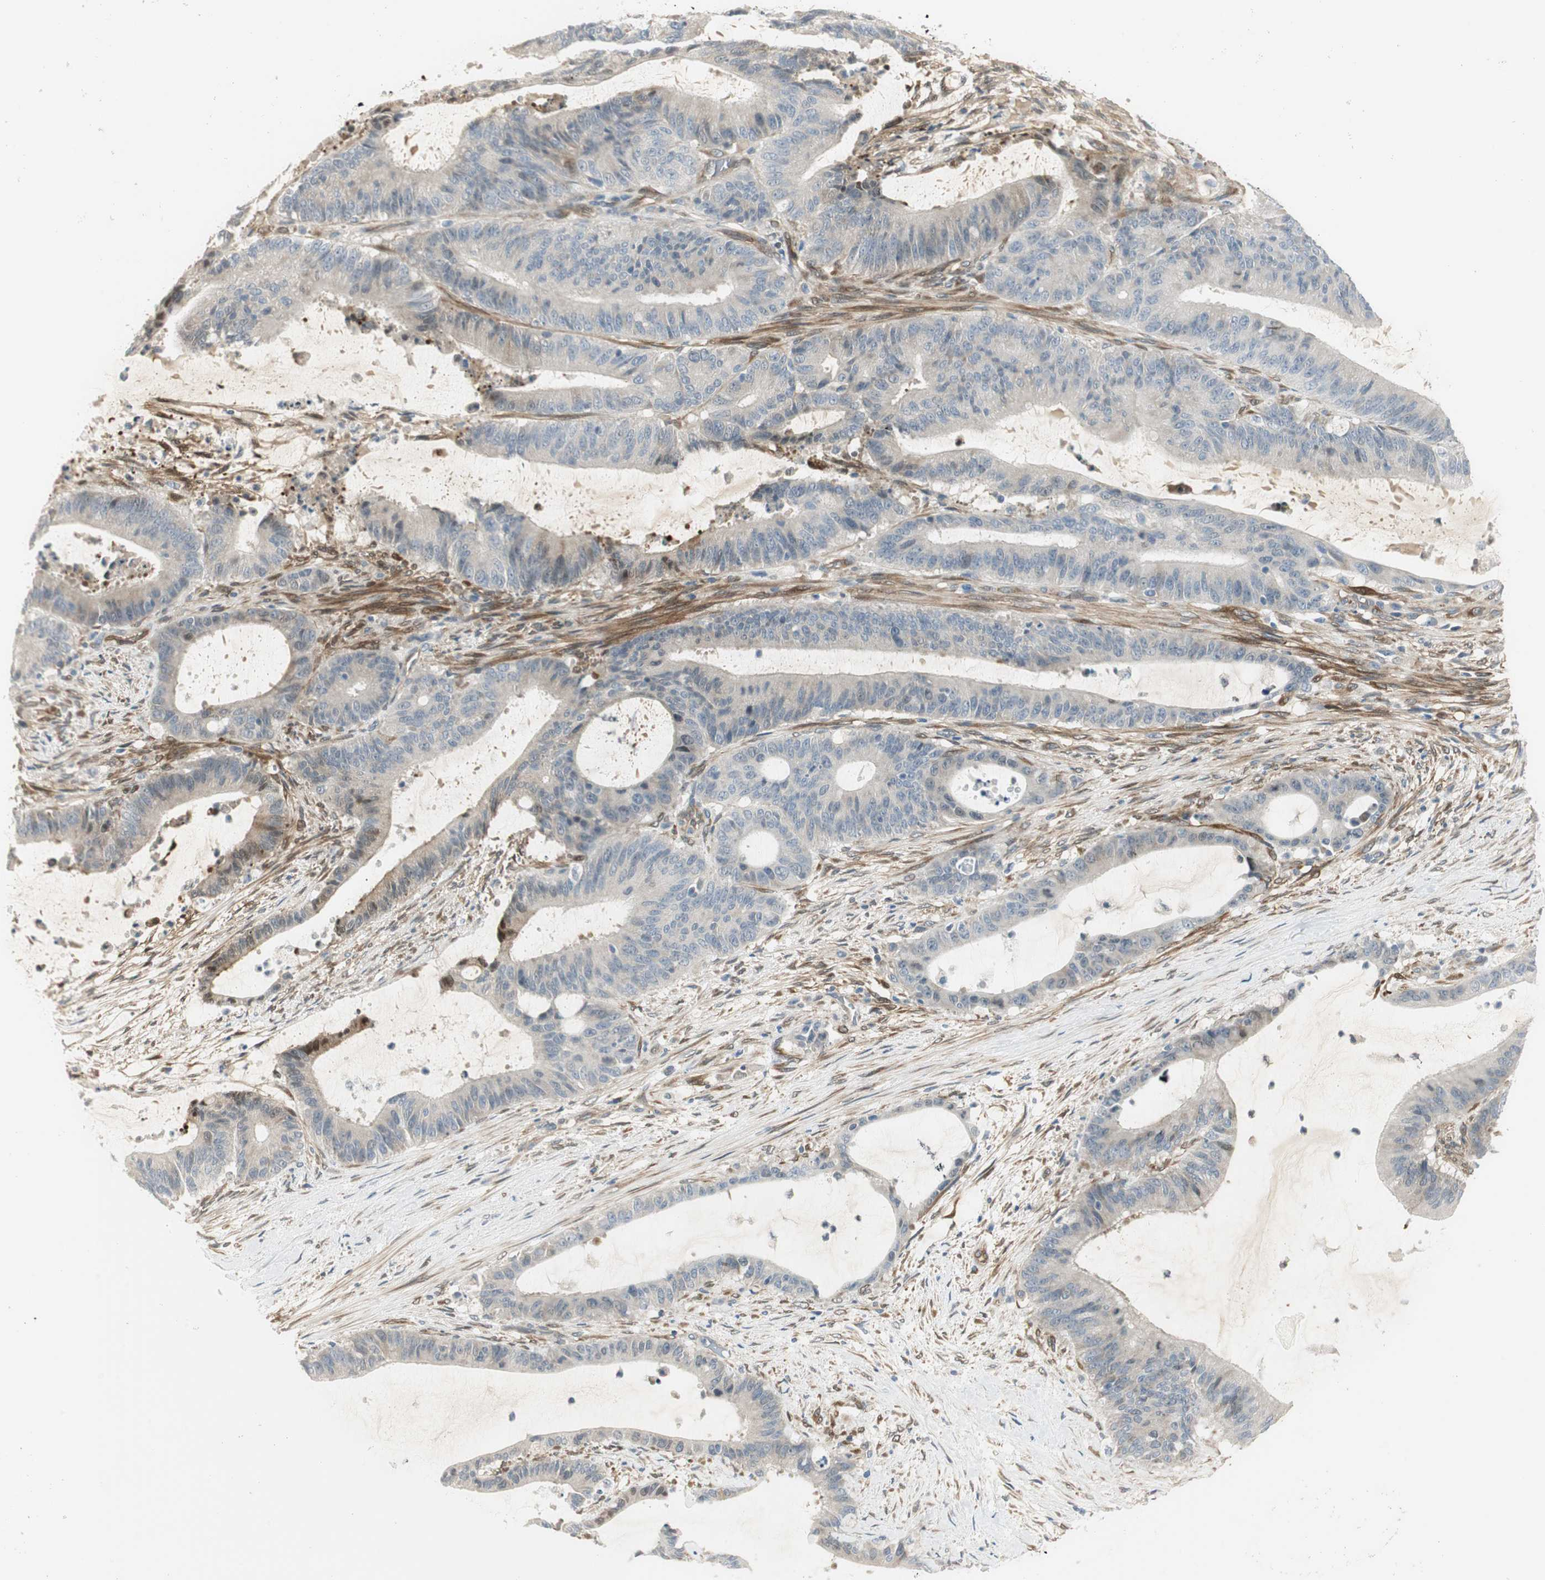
{"staining": {"intensity": "negative", "quantity": "none", "location": "none"}, "tissue": "liver cancer", "cell_type": "Tumor cells", "image_type": "cancer", "snomed": [{"axis": "morphology", "description": "Cholangiocarcinoma"}, {"axis": "topography", "description": "Liver"}], "caption": "A photomicrograph of liver cancer (cholangiocarcinoma) stained for a protein reveals no brown staining in tumor cells.", "gene": "STON1-GTF2A1L", "patient": {"sex": "female", "age": 73}}